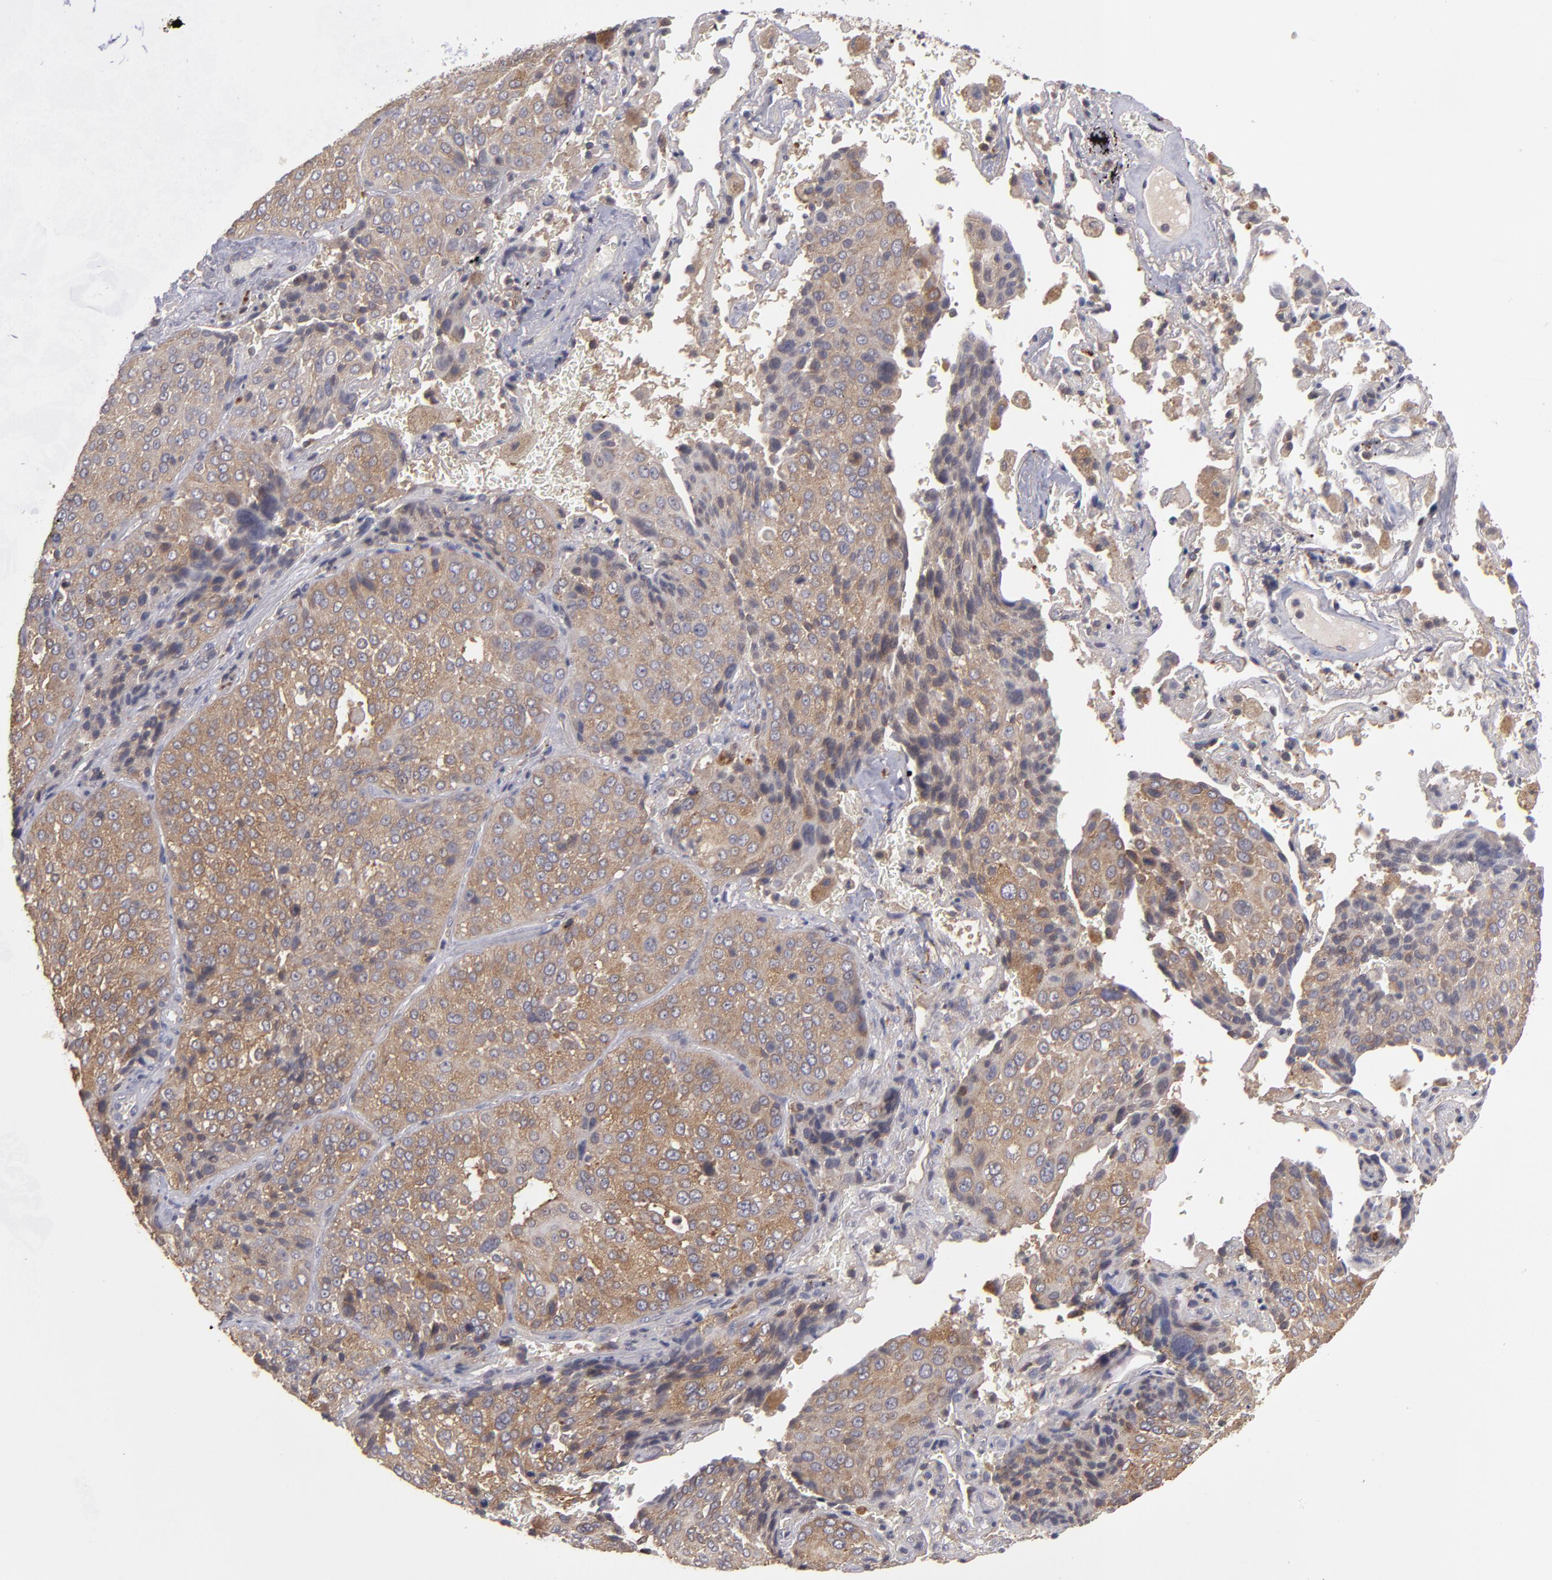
{"staining": {"intensity": "moderate", "quantity": ">75%", "location": "cytoplasmic/membranous"}, "tissue": "lung cancer", "cell_type": "Tumor cells", "image_type": "cancer", "snomed": [{"axis": "morphology", "description": "Squamous cell carcinoma, NOS"}, {"axis": "topography", "description": "Lung"}], "caption": "Lung squamous cell carcinoma was stained to show a protein in brown. There is medium levels of moderate cytoplasmic/membranous expression in approximately >75% of tumor cells.", "gene": "CTSO", "patient": {"sex": "male", "age": 54}}